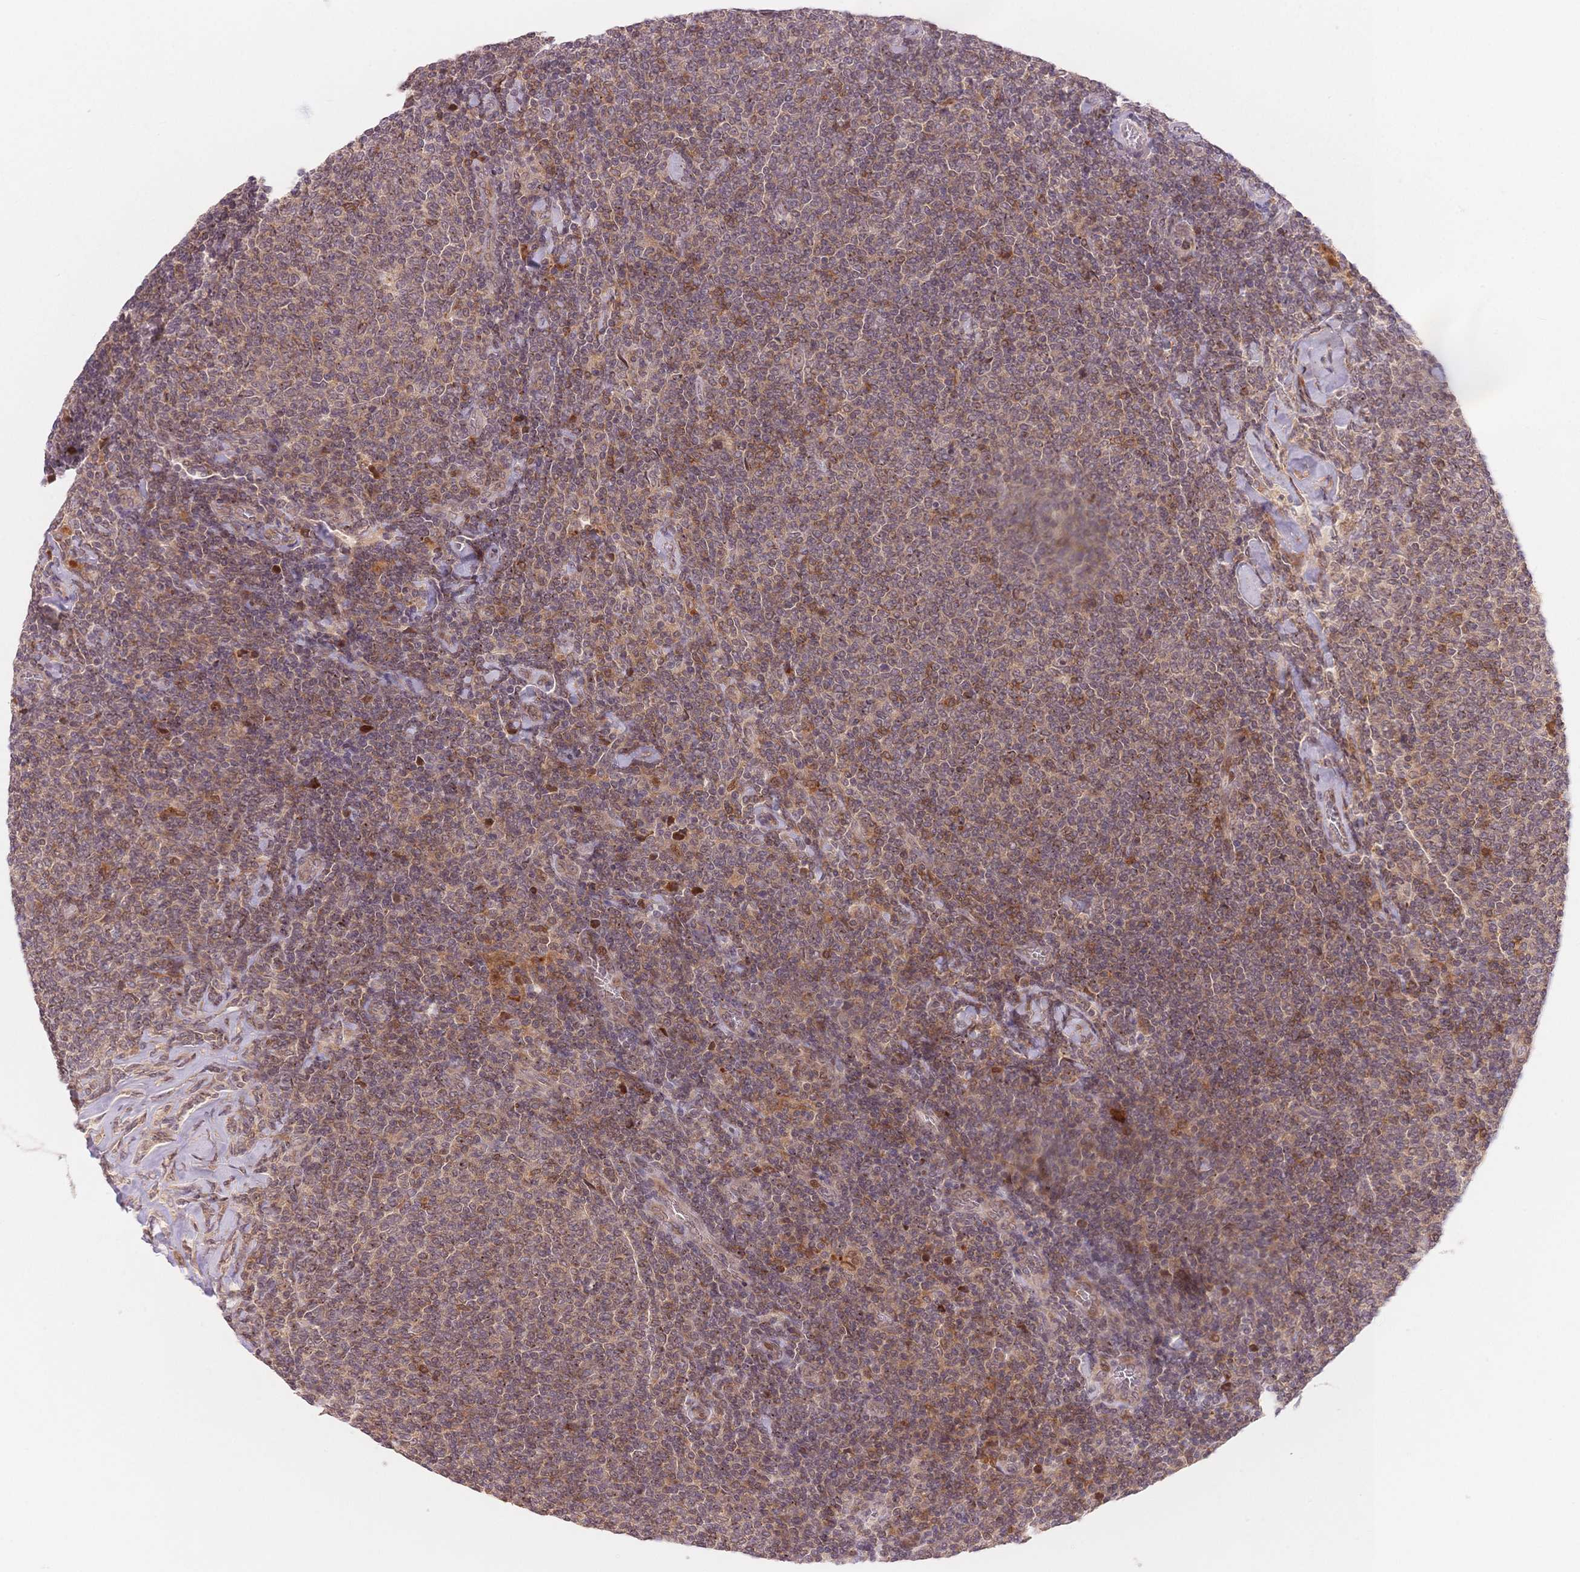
{"staining": {"intensity": "weak", "quantity": "25%-75%", "location": "cytoplasmic/membranous"}, "tissue": "lymphoma", "cell_type": "Tumor cells", "image_type": "cancer", "snomed": [{"axis": "morphology", "description": "Malignant lymphoma, non-Hodgkin's type, Low grade"}, {"axis": "topography", "description": "Lymph node"}], "caption": "Tumor cells demonstrate low levels of weak cytoplasmic/membranous expression in about 25%-75% of cells in human malignant lymphoma, non-Hodgkin's type (low-grade). The staining was performed using DAB, with brown indicating positive protein expression. Nuclei are stained blue with hematoxylin.", "gene": "STK39", "patient": {"sex": "male", "age": 52}}